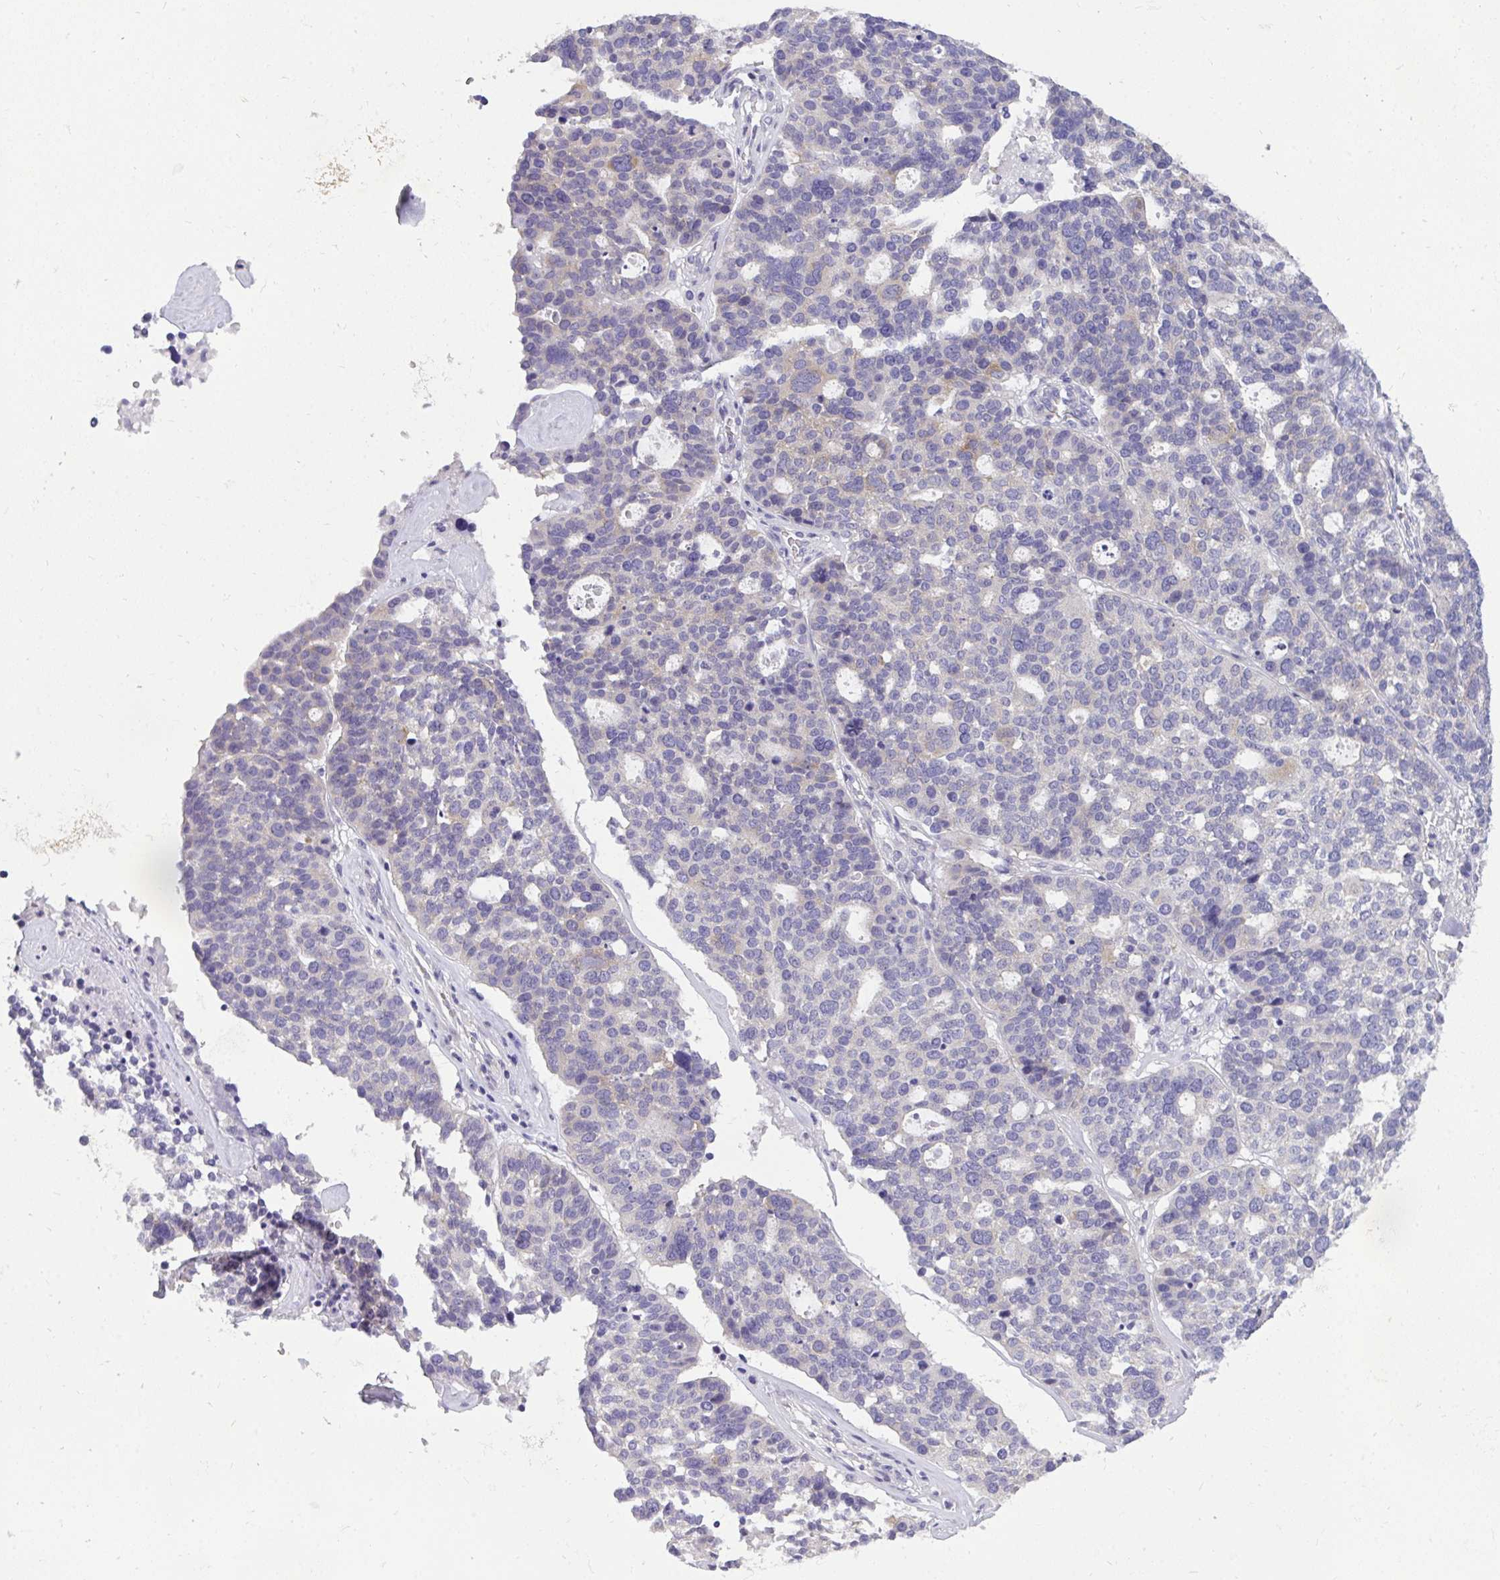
{"staining": {"intensity": "negative", "quantity": "none", "location": "none"}, "tissue": "ovarian cancer", "cell_type": "Tumor cells", "image_type": "cancer", "snomed": [{"axis": "morphology", "description": "Cystadenocarcinoma, serous, NOS"}, {"axis": "topography", "description": "Ovary"}], "caption": "IHC histopathology image of ovarian cancer stained for a protein (brown), which reveals no positivity in tumor cells.", "gene": "VGLL3", "patient": {"sex": "female", "age": 59}}